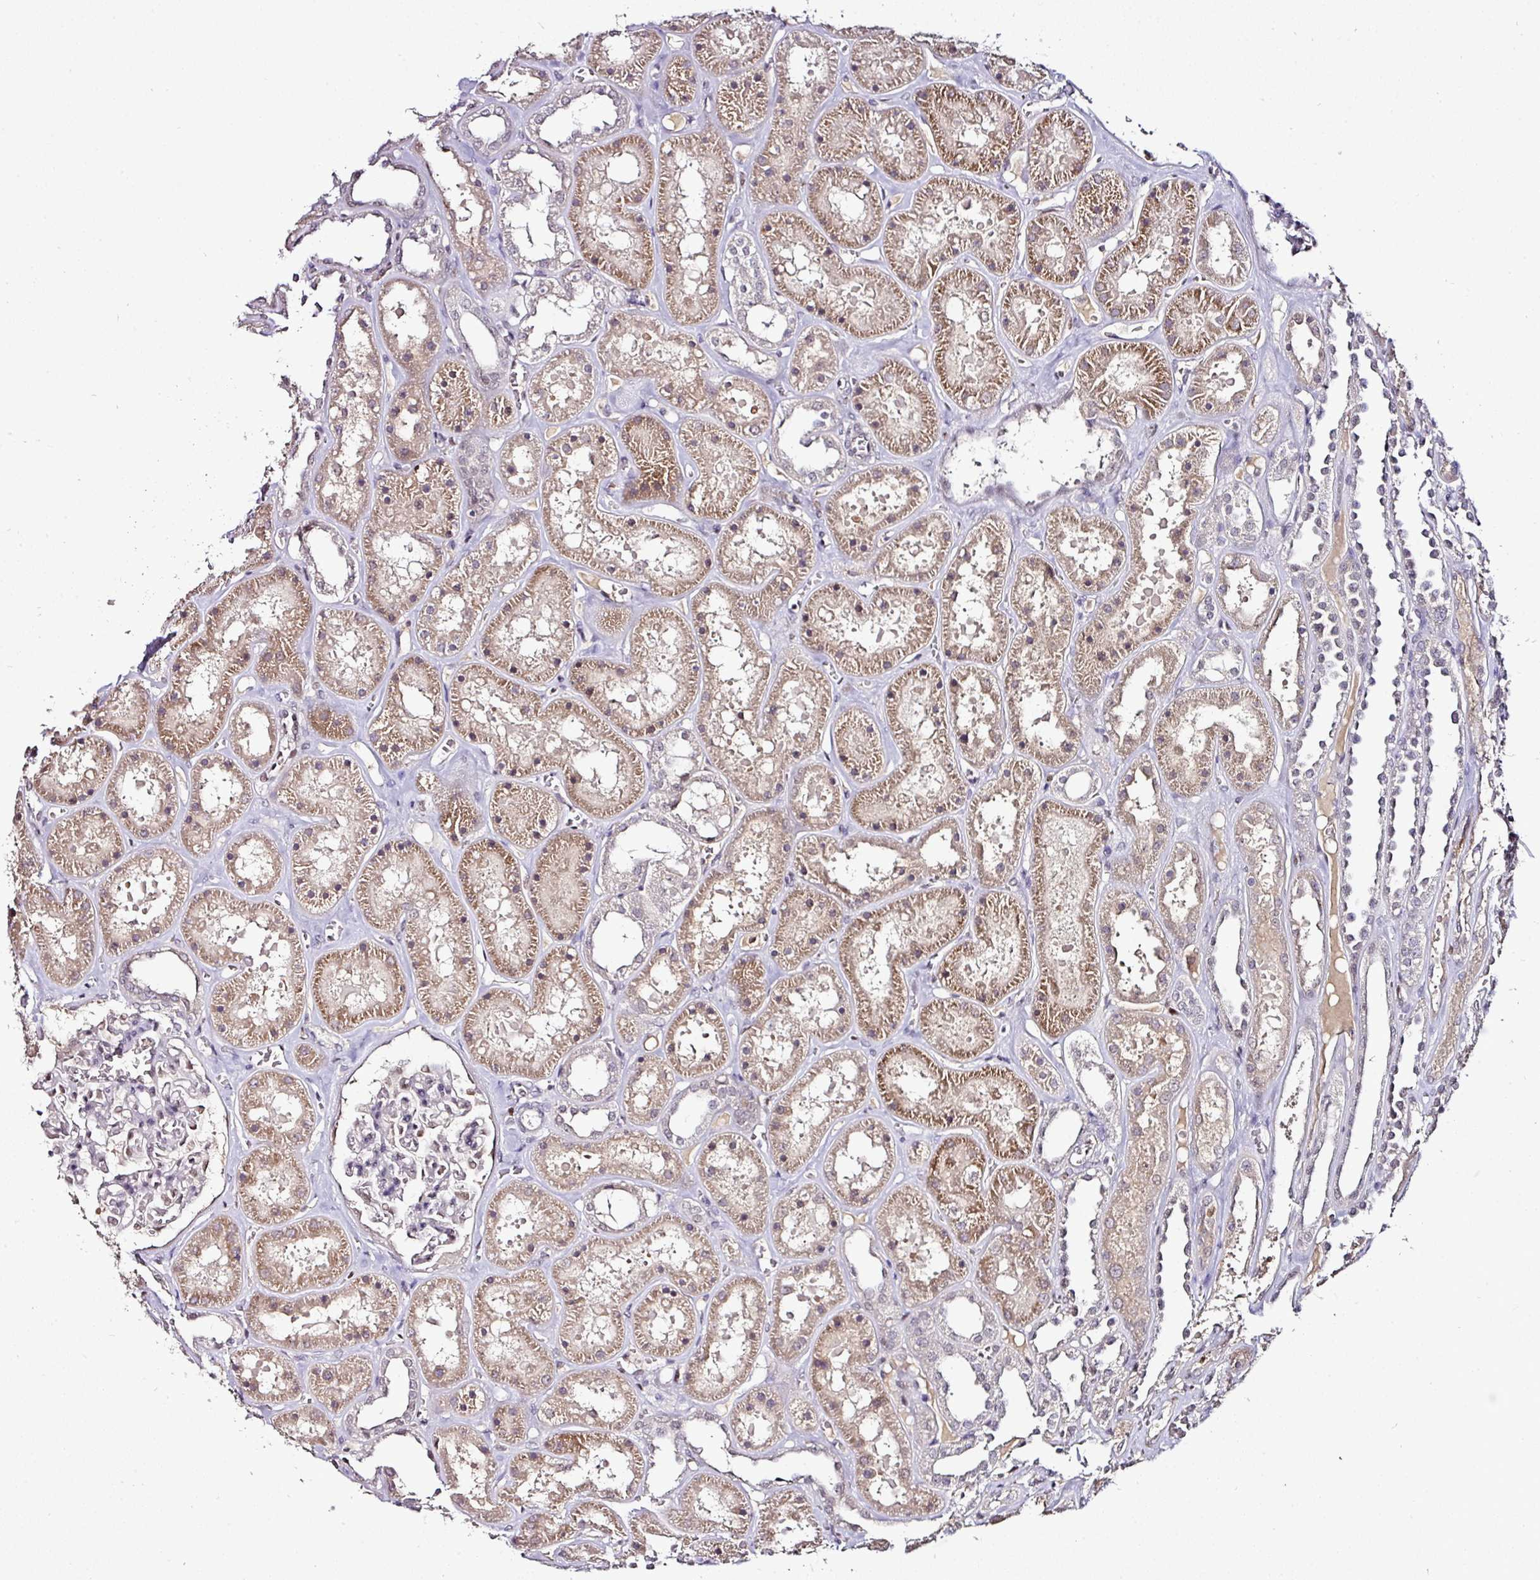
{"staining": {"intensity": "weak", "quantity": "25%-75%", "location": "nuclear"}, "tissue": "kidney", "cell_type": "Cells in glomeruli", "image_type": "normal", "snomed": [{"axis": "morphology", "description": "Normal tissue, NOS"}, {"axis": "topography", "description": "Kidney"}], "caption": "Protein staining by IHC shows weak nuclear staining in about 25%-75% of cells in glomeruli in unremarkable kidney.", "gene": "KLF16", "patient": {"sex": "female", "age": 41}}